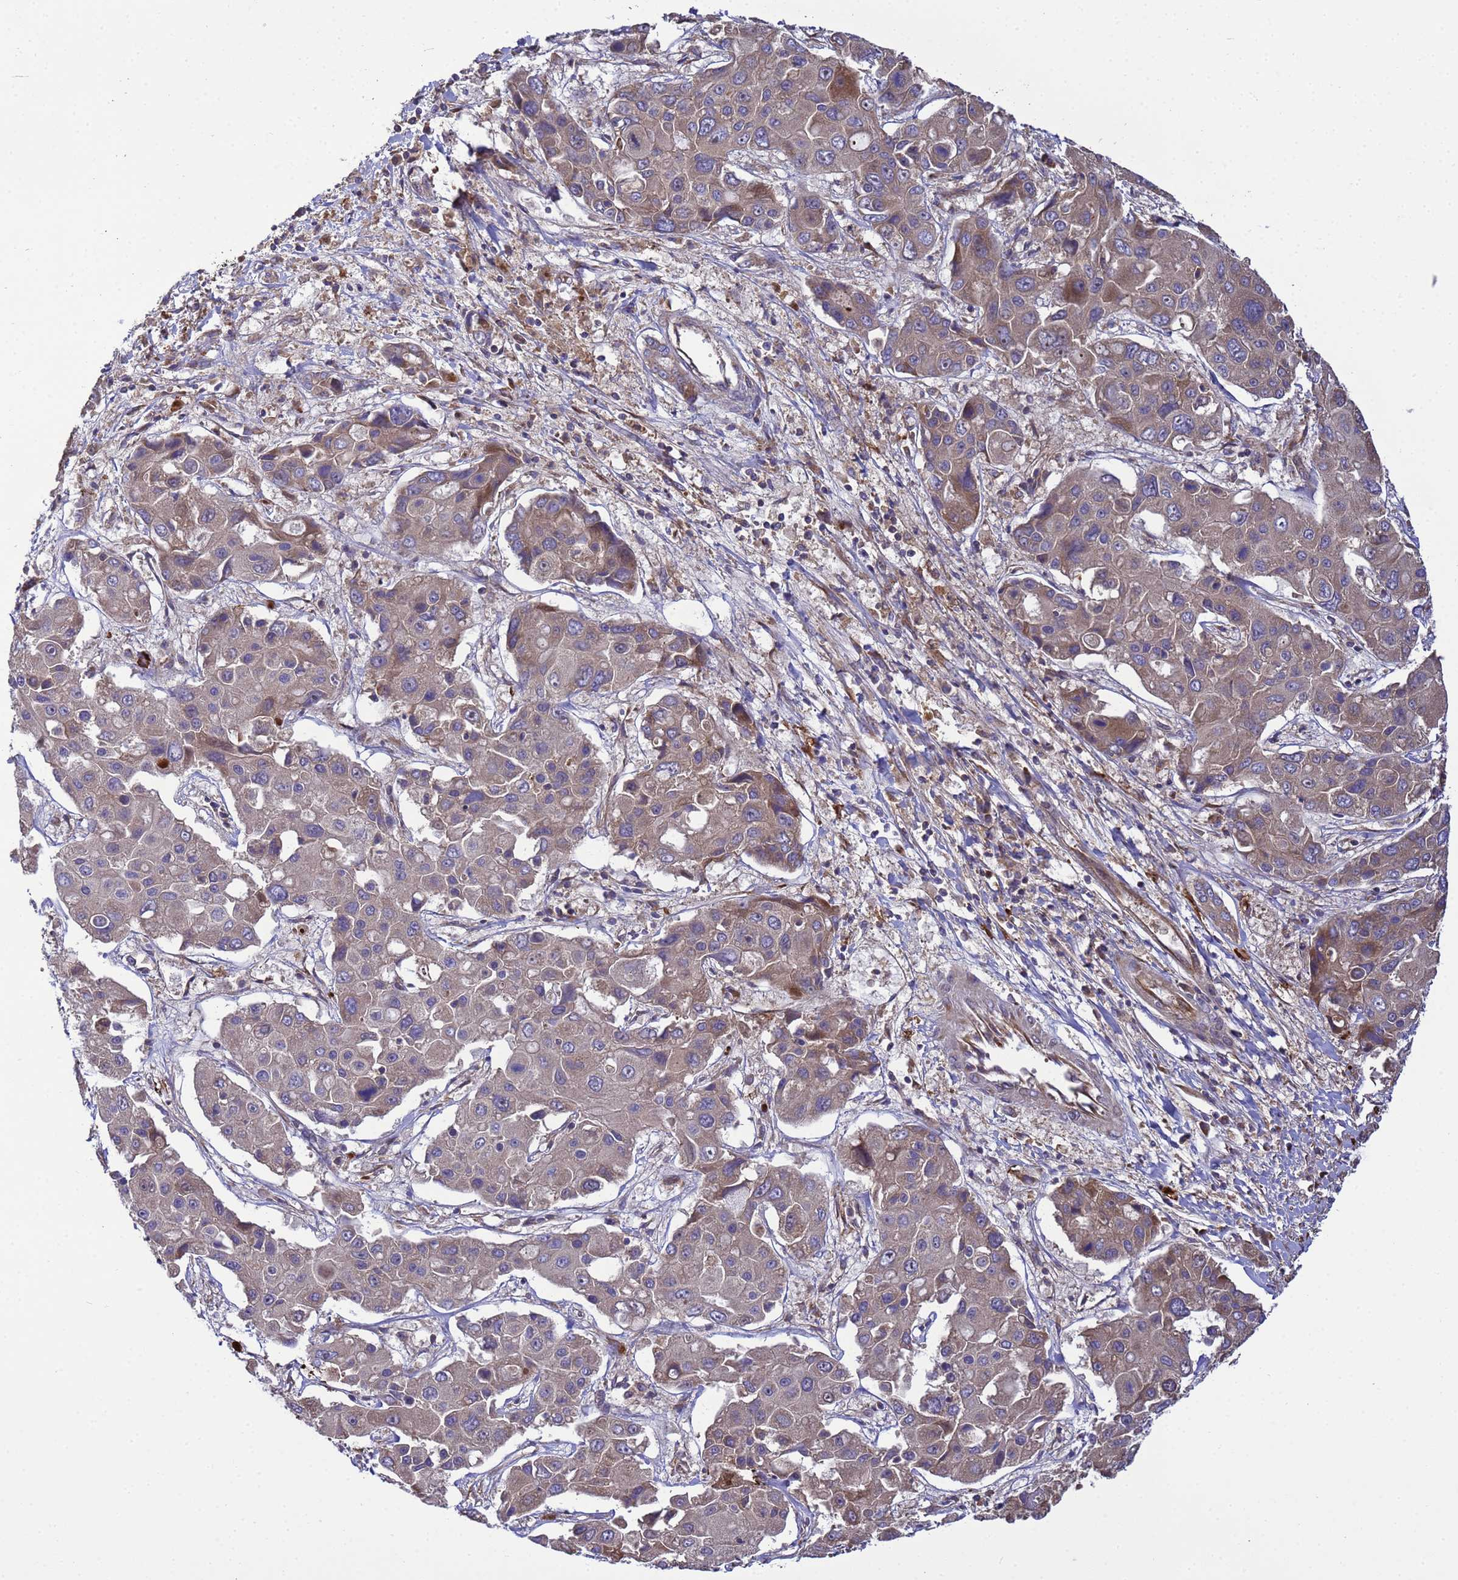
{"staining": {"intensity": "weak", "quantity": ">75%", "location": "cytoplasmic/membranous"}, "tissue": "liver cancer", "cell_type": "Tumor cells", "image_type": "cancer", "snomed": [{"axis": "morphology", "description": "Cholangiocarcinoma"}, {"axis": "topography", "description": "Liver"}], "caption": "Human cholangiocarcinoma (liver) stained with a protein marker reveals weak staining in tumor cells.", "gene": "BECN1", "patient": {"sex": "male", "age": 67}}